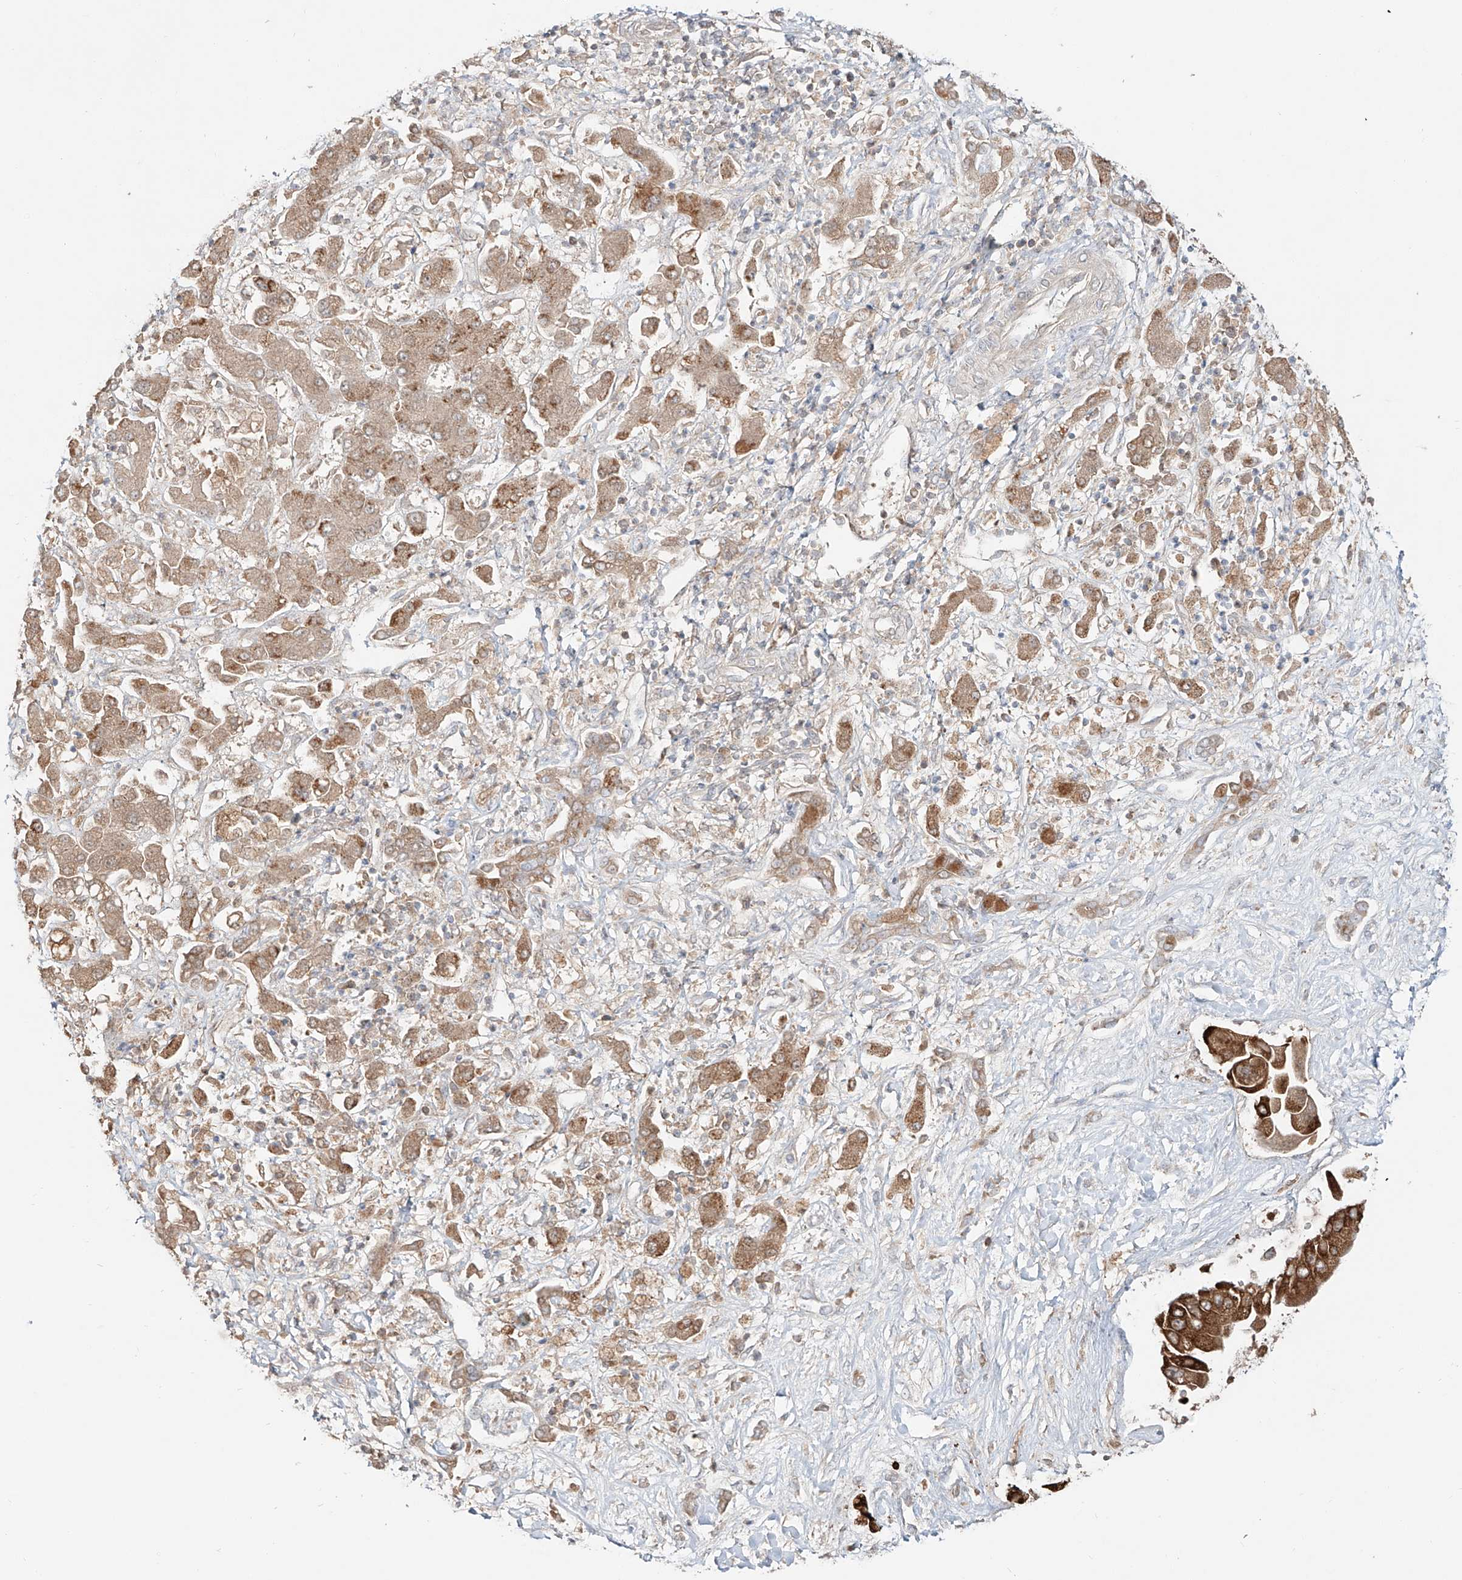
{"staining": {"intensity": "strong", "quantity": ">75%", "location": "cytoplasmic/membranous"}, "tissue": "liver cancer", "cell_type": "Tumor cells", "image_type": "cancer", "snomed": [{"axis": "morphology", "description": "Cholangiocarcinoma"}, {"axis": "topography", "description": "Liver"}], "caption": "Liver cancer stained with immunohistochemistry (IHC) reveals strong cytoplasmic/membranous positivity in approximately >75% of tumor cells.", "gene": "ERO1A", "patient": {"sex": "male", "age": 50}}